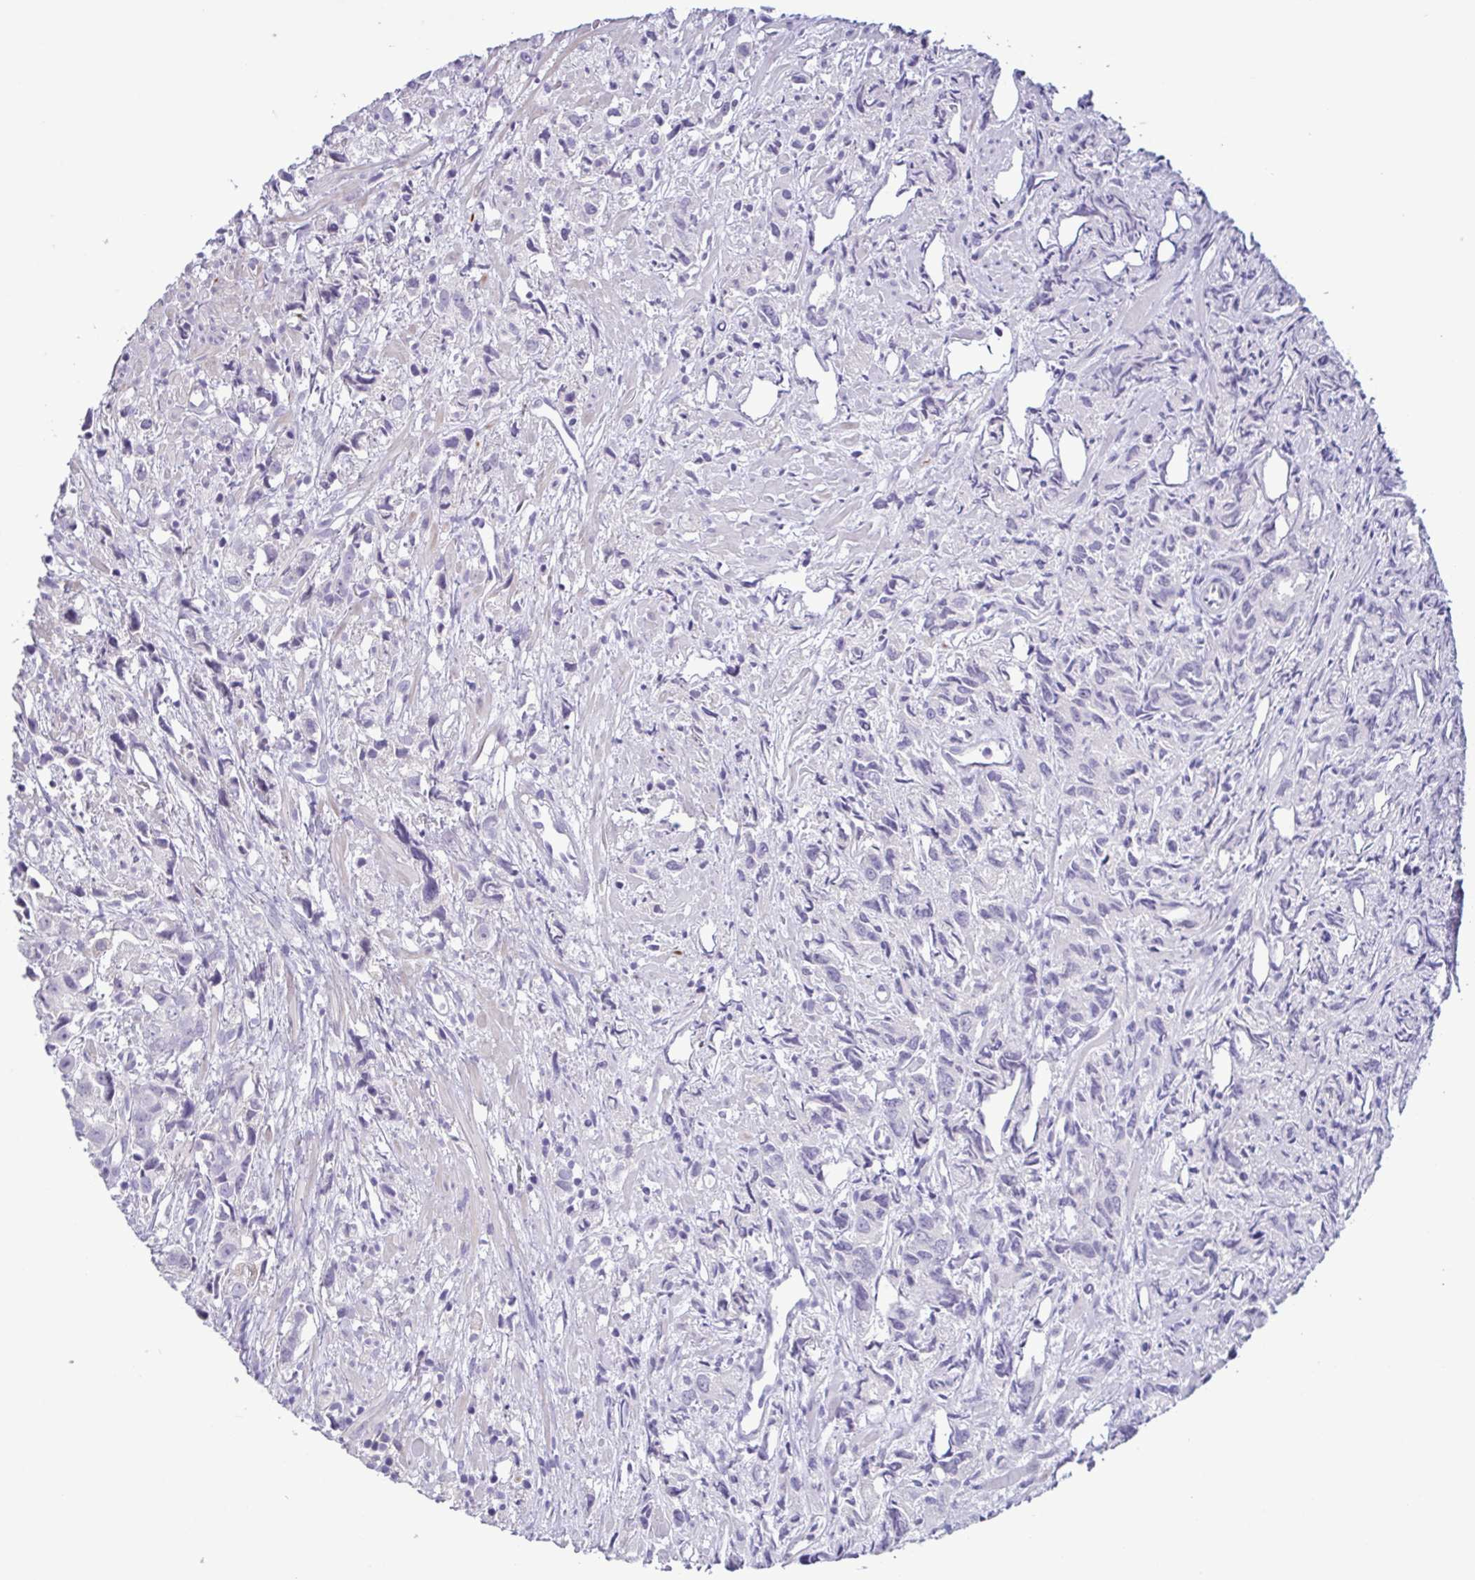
{"staining": {"intensity": "negative", "quantity": "none", "location": "none"}, "tissue": "prostate cancer", "cell_type": "Tumor cells", "image_type": "cancer", "snomed": [{"axis": "morphology", "description": "Adenocarcinoma, High grade"}, {"axis": "topography", "description": "Prostate"}], "caption": "This is an immunohistochemistry photomicrograph of prostate high-grade adenocarcinoma. There is no expression in tumor cells.", "gene": "TERT", "patient": {"sex": "male", "age": 58}}